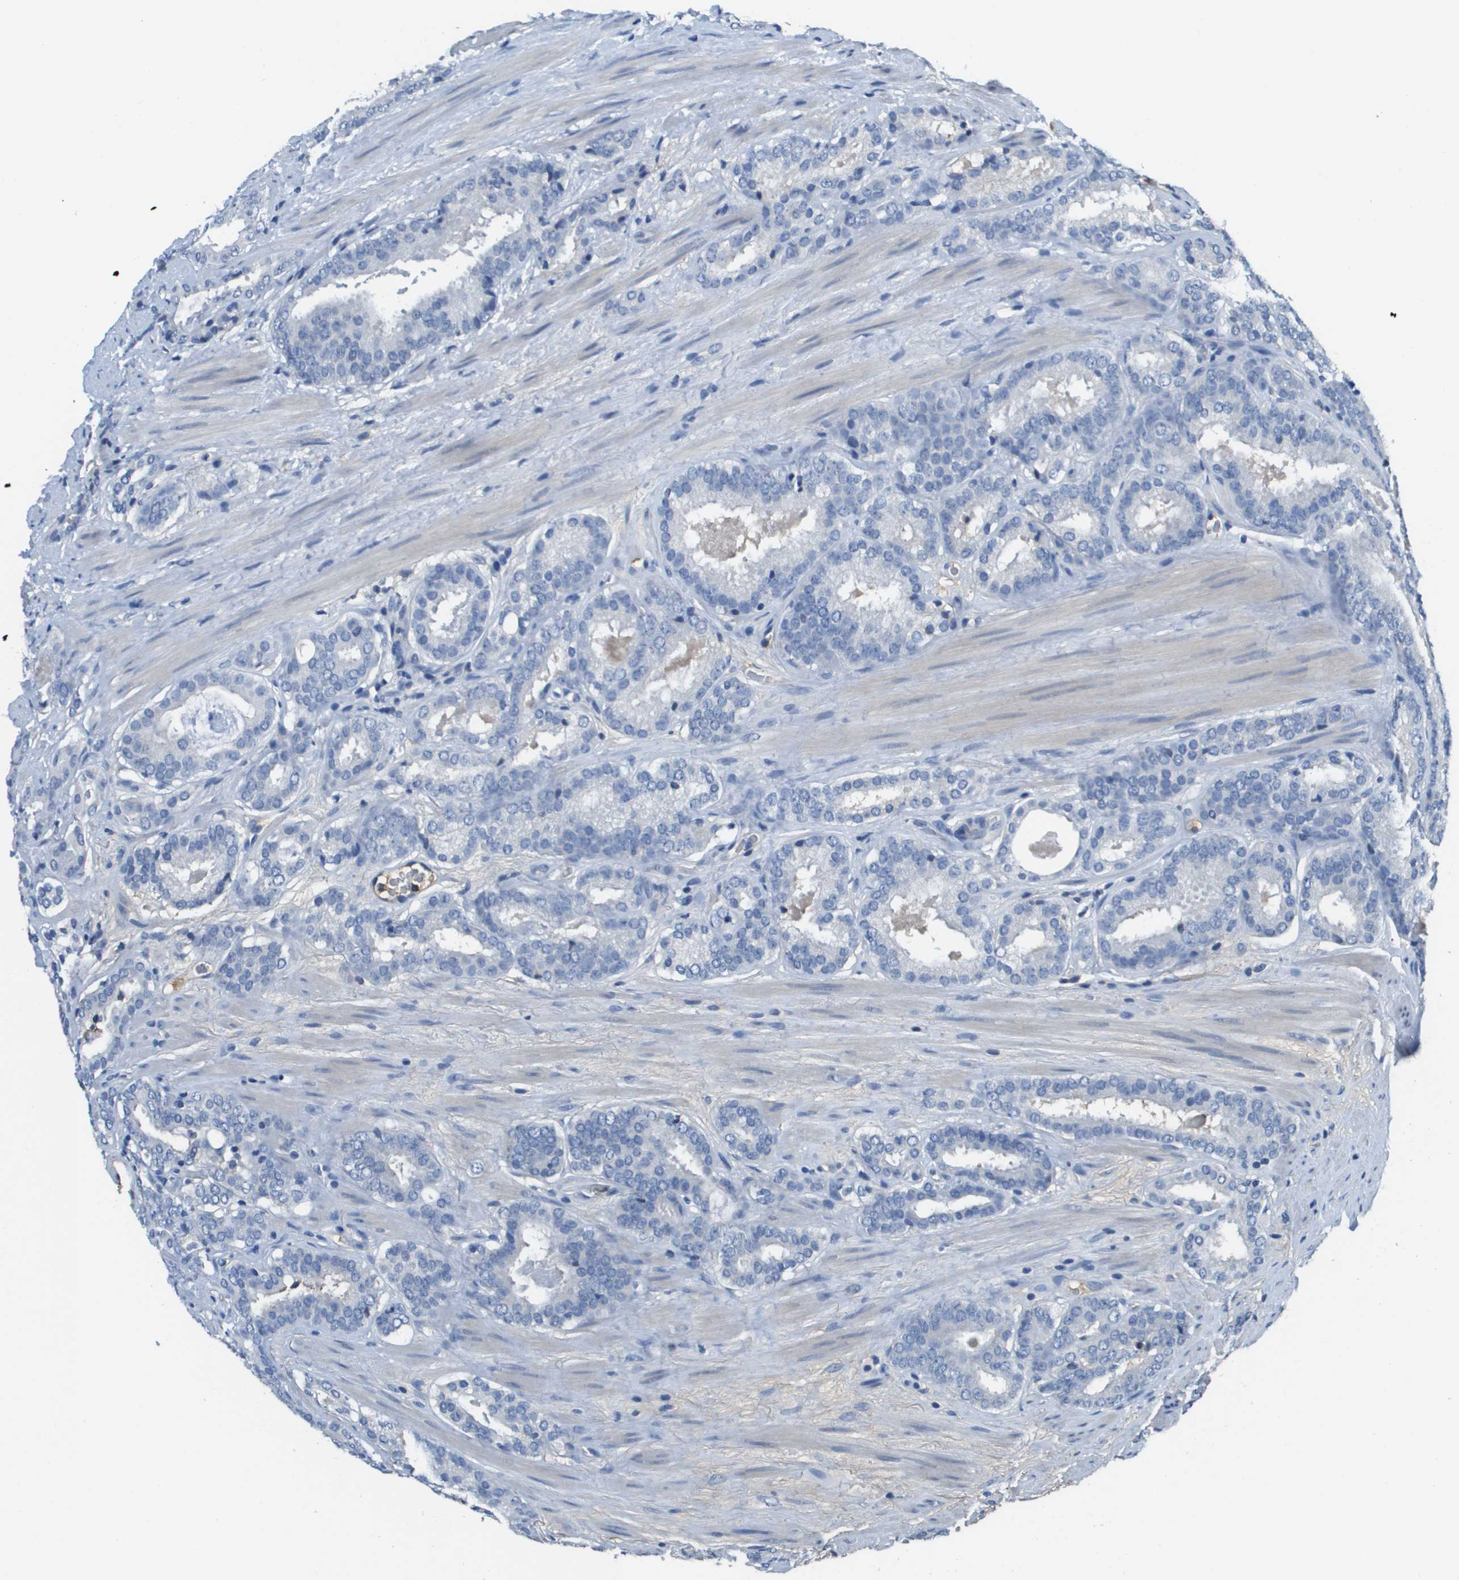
{"staining": {"intensity": "negative", "quantity": "none", "location": "none"}, "tissue": "prostate cancer", "cell_type": "Tumor cells", "image_type": "cancer", "snomed": [{"axis": "morphology", "description": "Adenocarcinoma, Low grade"}, {"axis": "topography", "description": "Prostate"}], "caption": "Prostate cancer was stained to show a protein in brown. There is no significant positivity in tumor cells.", "gene": "SLC16A3", "patient": {"sex": "male", "age": 69}}